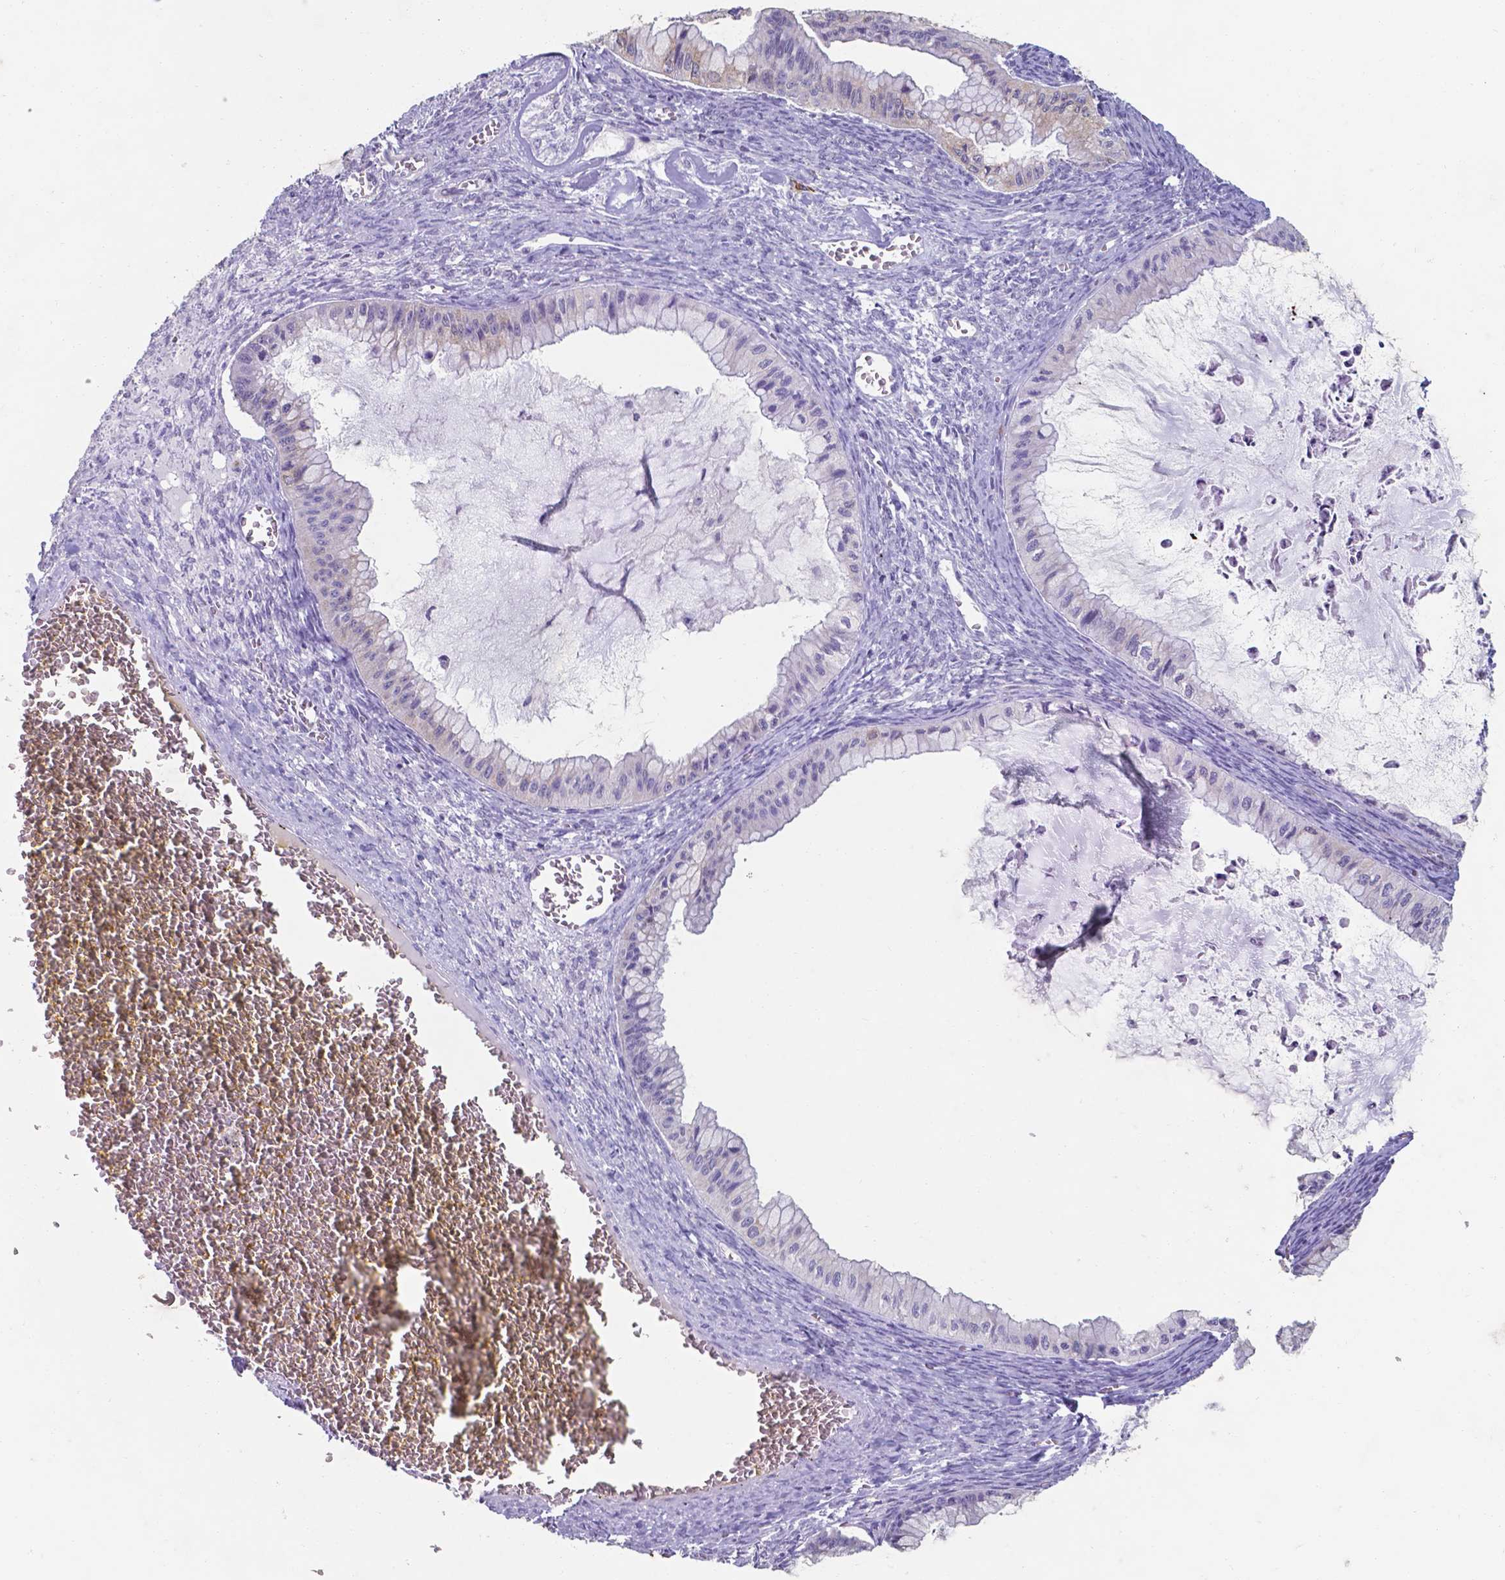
{"staining": {"intensity": "weak", "quantity": "<25%", "location": "cytoplasmic/membranous"}, "tissue": "ovarian cancer", "cell_type": "Tumor cells", "image_type": "cancer", "snomed": [{"axis": "morphology", "description": "Cystadenocarcinoma, mucinous, NOS"}, {"axis": "topography", "description": "Ovary"}], "caption": "The micrograph demonstrates no staining of tumor cells in ovarian cancer (mucinous cystadenocarcinoma).", "gene": "UBE2J1", "patient": {"sex": "female", "age": 72}}